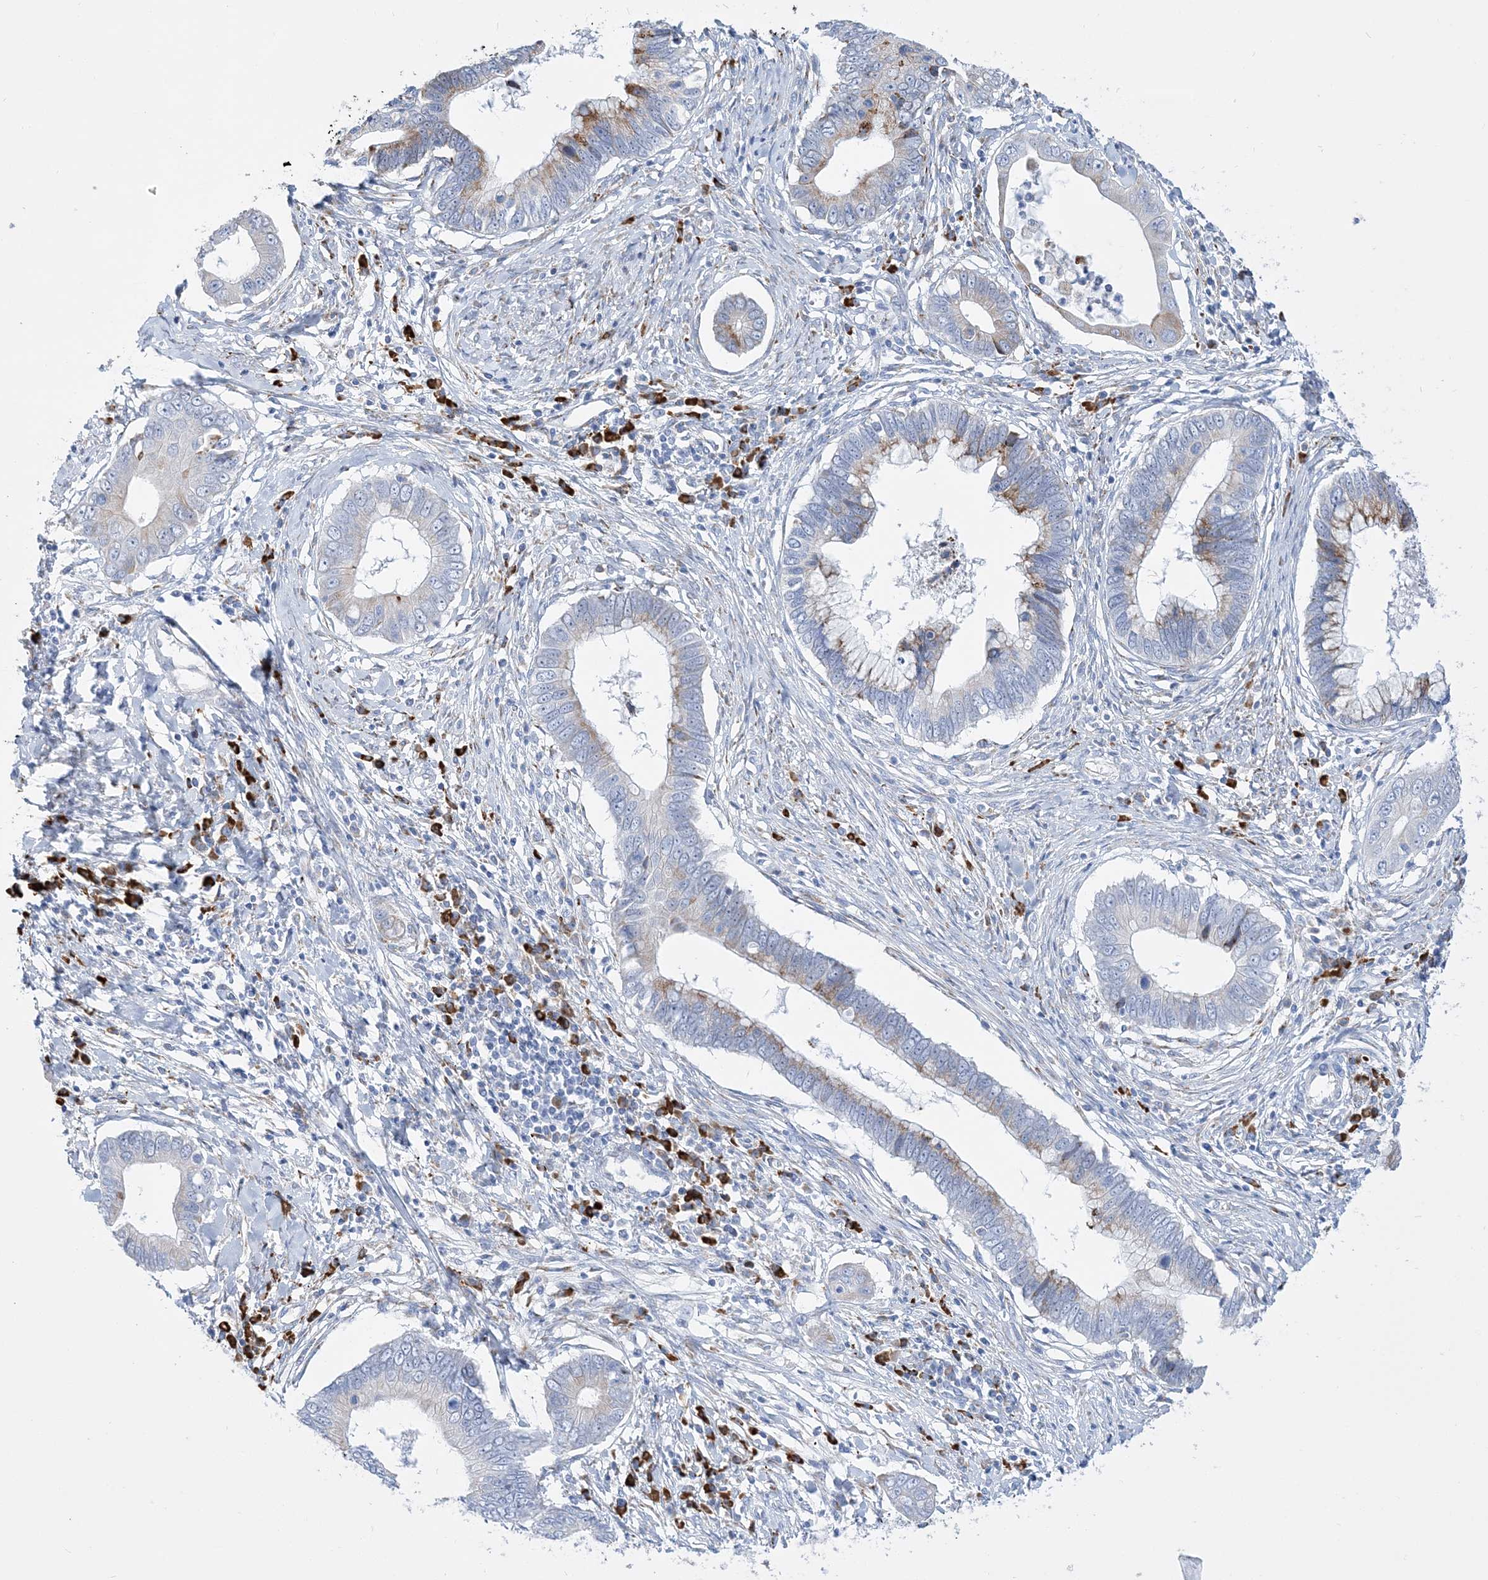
{"staining": {"intensity": "moderate", "quantity": "<25%", "location": "cytoplasmic/membranous"}, "tissue": "cervical cancer", "cell_type": "Tumor cells", "image_type": "cancer", "snomed": [{"axis": "morphology", "description": "Adenocarcinoma, NOS"}, {"axis": "topography", "description": "Cervix"}], "caption": "Cervical cancer stained for a protein exhibits moderate cytoplasmic/membranous positivity in tumor cells.", "gene": "TSPYL6", "patient": {"sex": "female", "age": 44}}